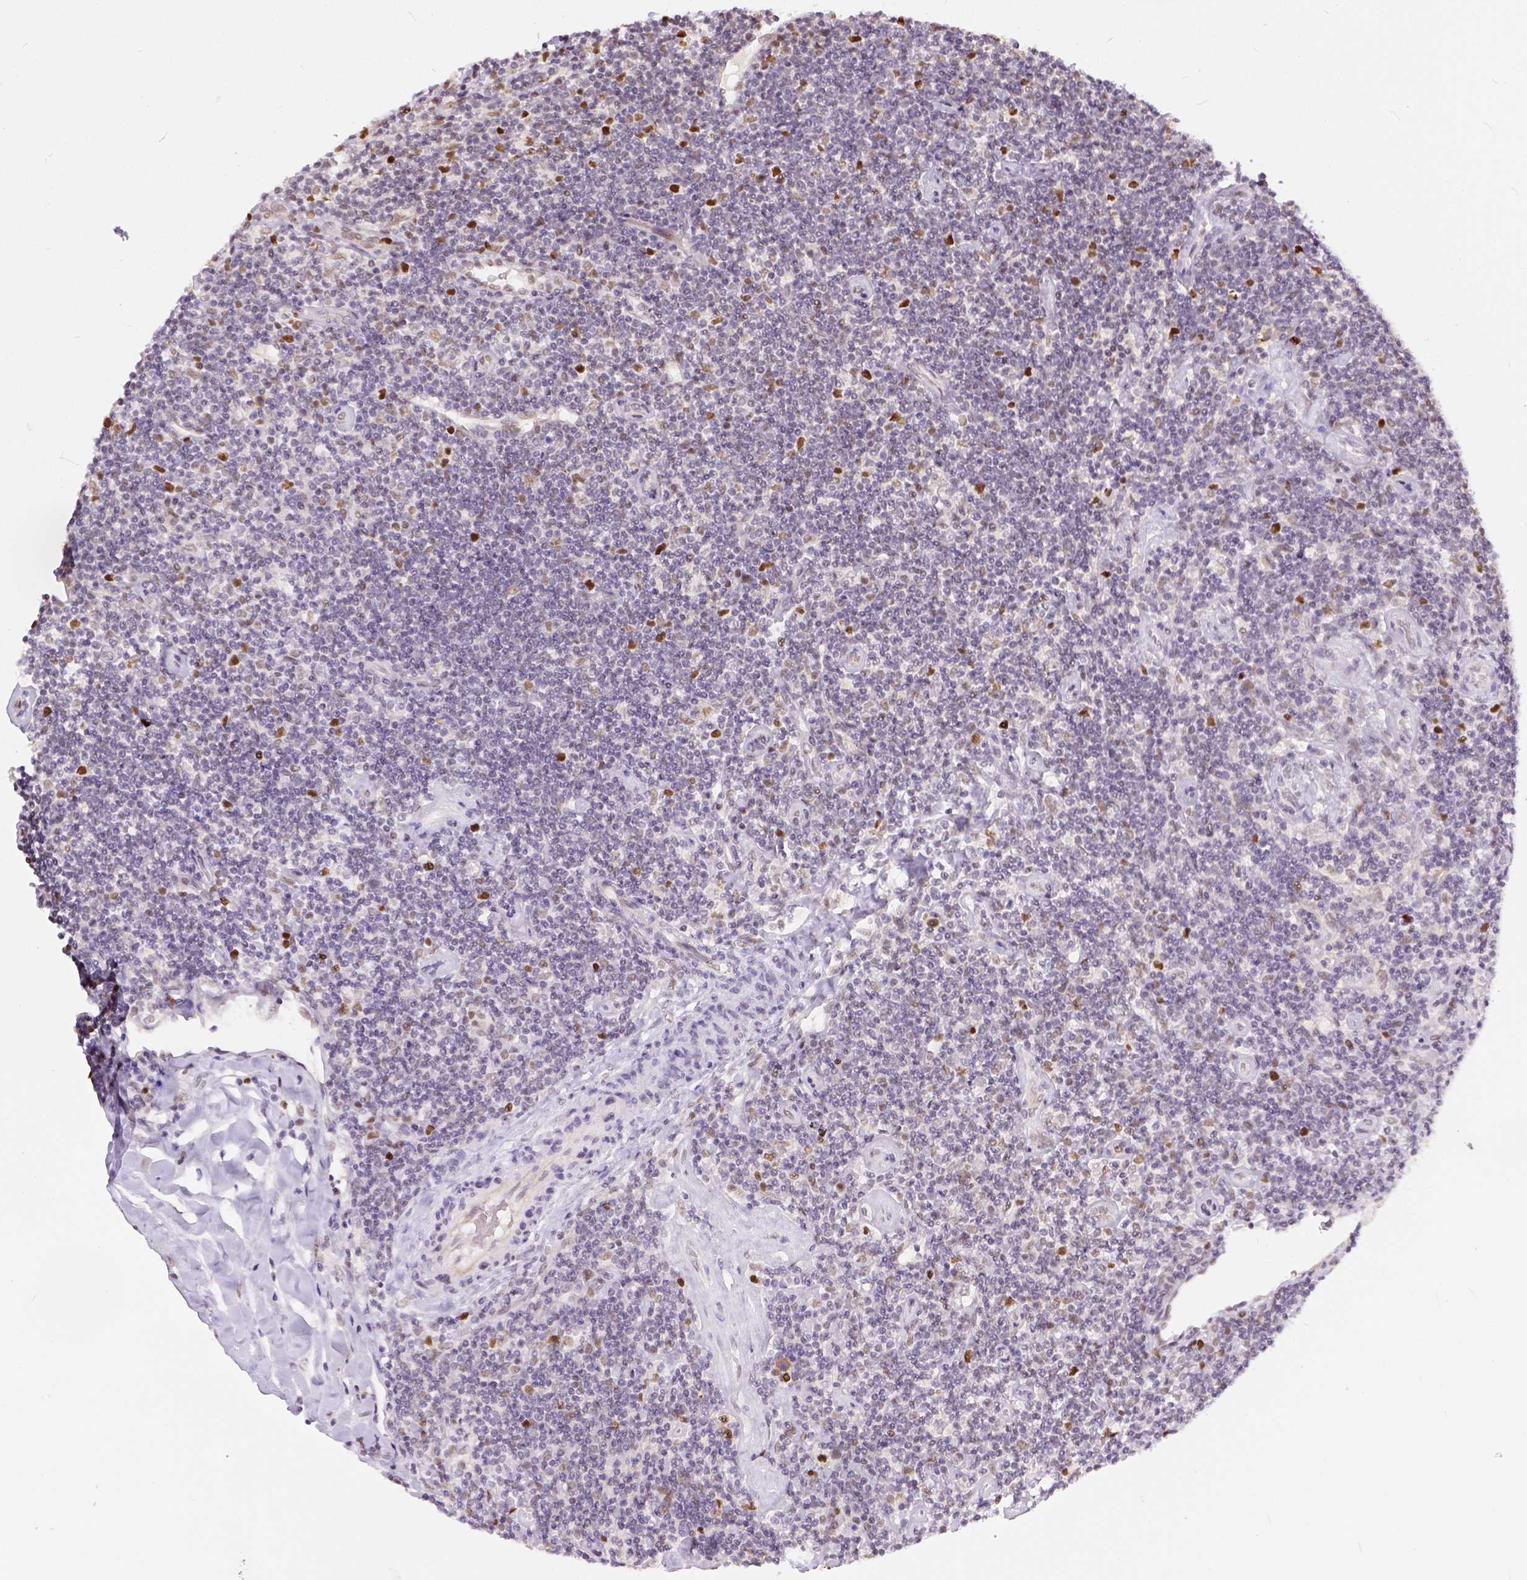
{"staining": {"intensity": "moderate", "quantity": "<25%", "location": "nuclear"}, "tissue": "lymphoma", "cell_type": "Tumor cells", "image_type": "cancer", "snomed": [{"axis": "morphology", "description": "Hodgkin's disease, NOS"}, {"axis": "topography", "description": "Lymph node"}], "caption": "A high-resolution image shows IHC staining of Hodgkin's disease, which demonstrates moderate nuclear expression in about <25% of tumor cells.", "gene": "ERCC1", "patient": {"sex": "male", "age": 40}}